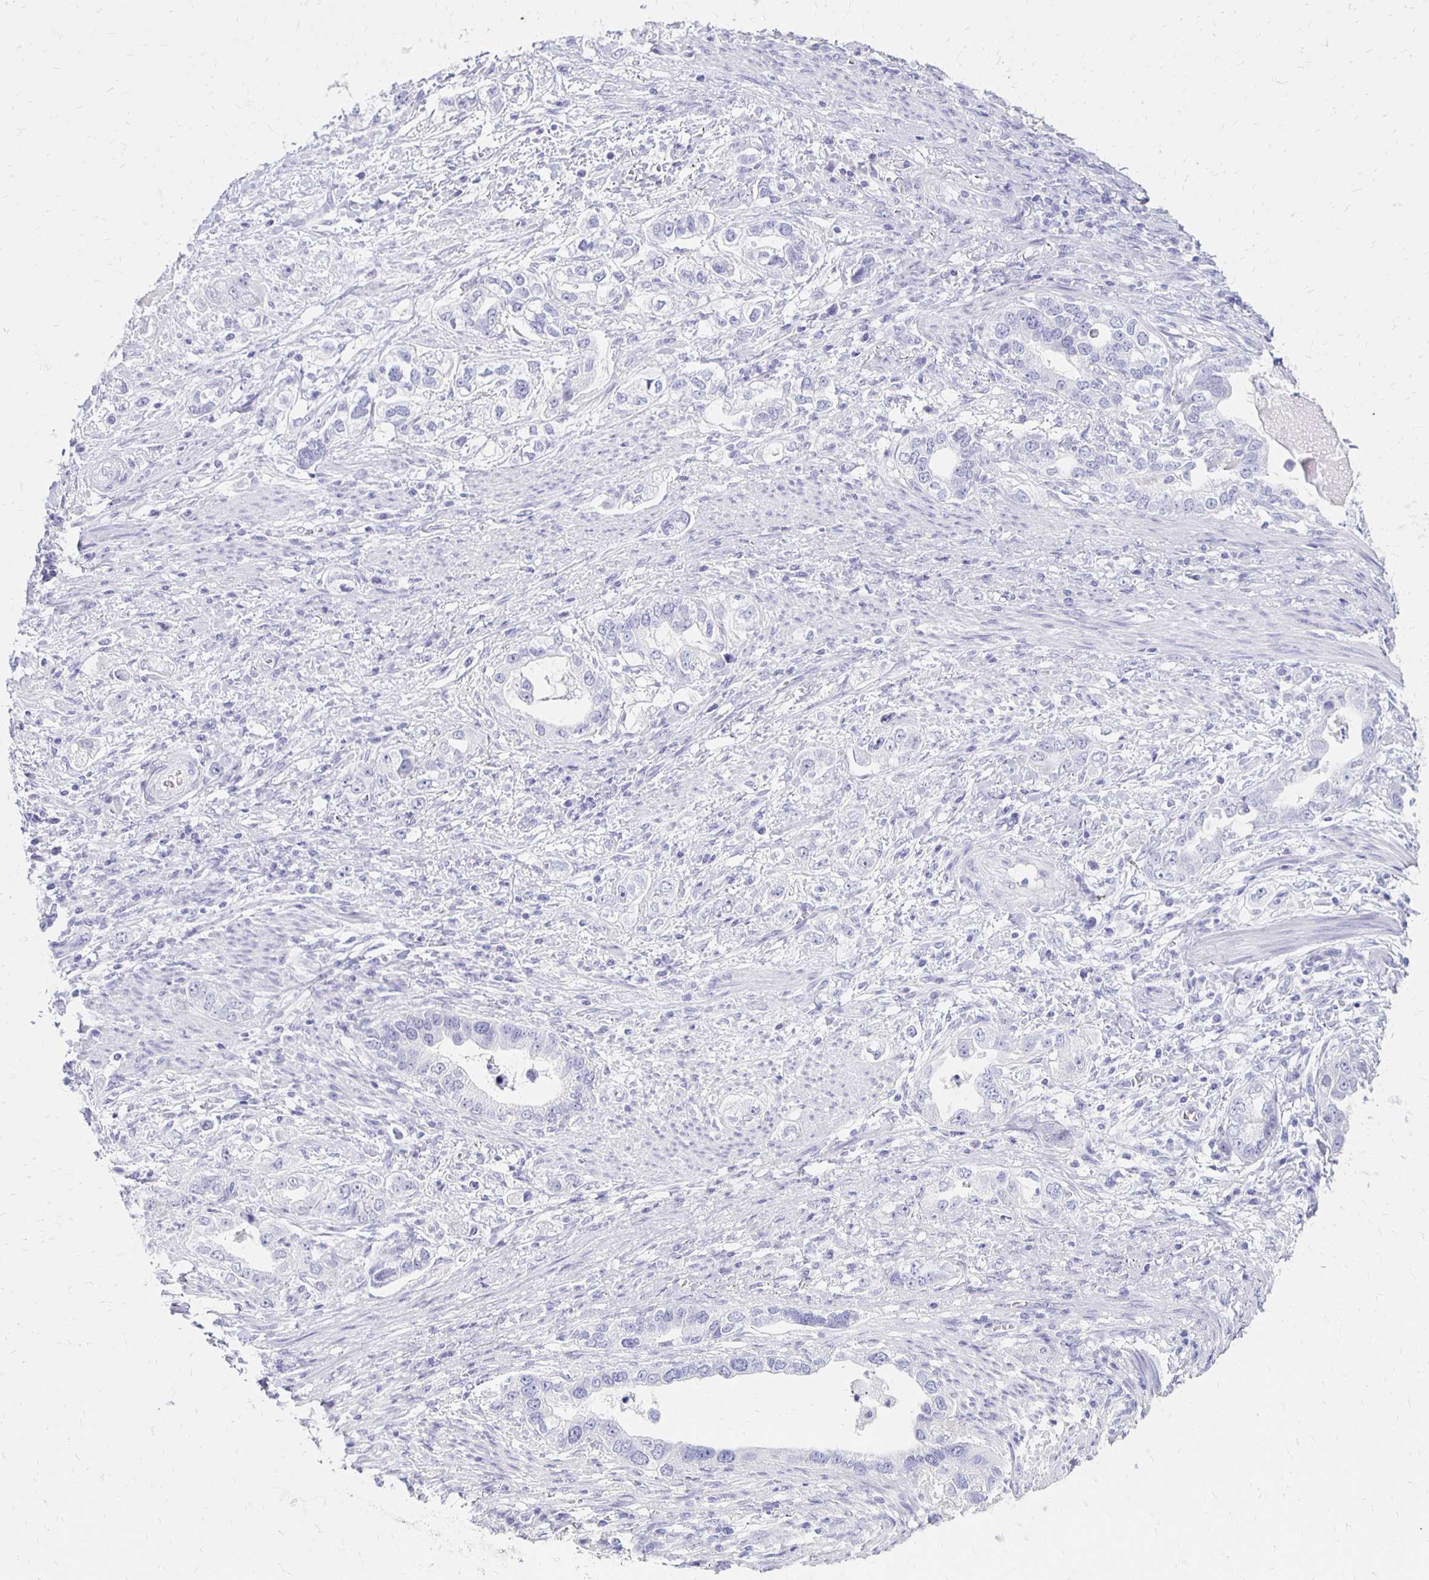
{"staining": {"intensity": "negative", "quantity": "none", "location": "none"}, "tissue": "stomach cancer", "cell_type": "Tumor cells", "image_type": "cancer", "snomed": [{"axis": "morphology", "description": "Adenocarcinoma, NOS"}, {"axis": "topography", "description": "Stomach, lower"}], "caption": "DAB immunohistochemical staining of human stomach cancer (adenocarcinoma) reveals no significant positivity in tumor cells.", "gene": "RYR1", "patient": {"sex": "female", "age": 93}}